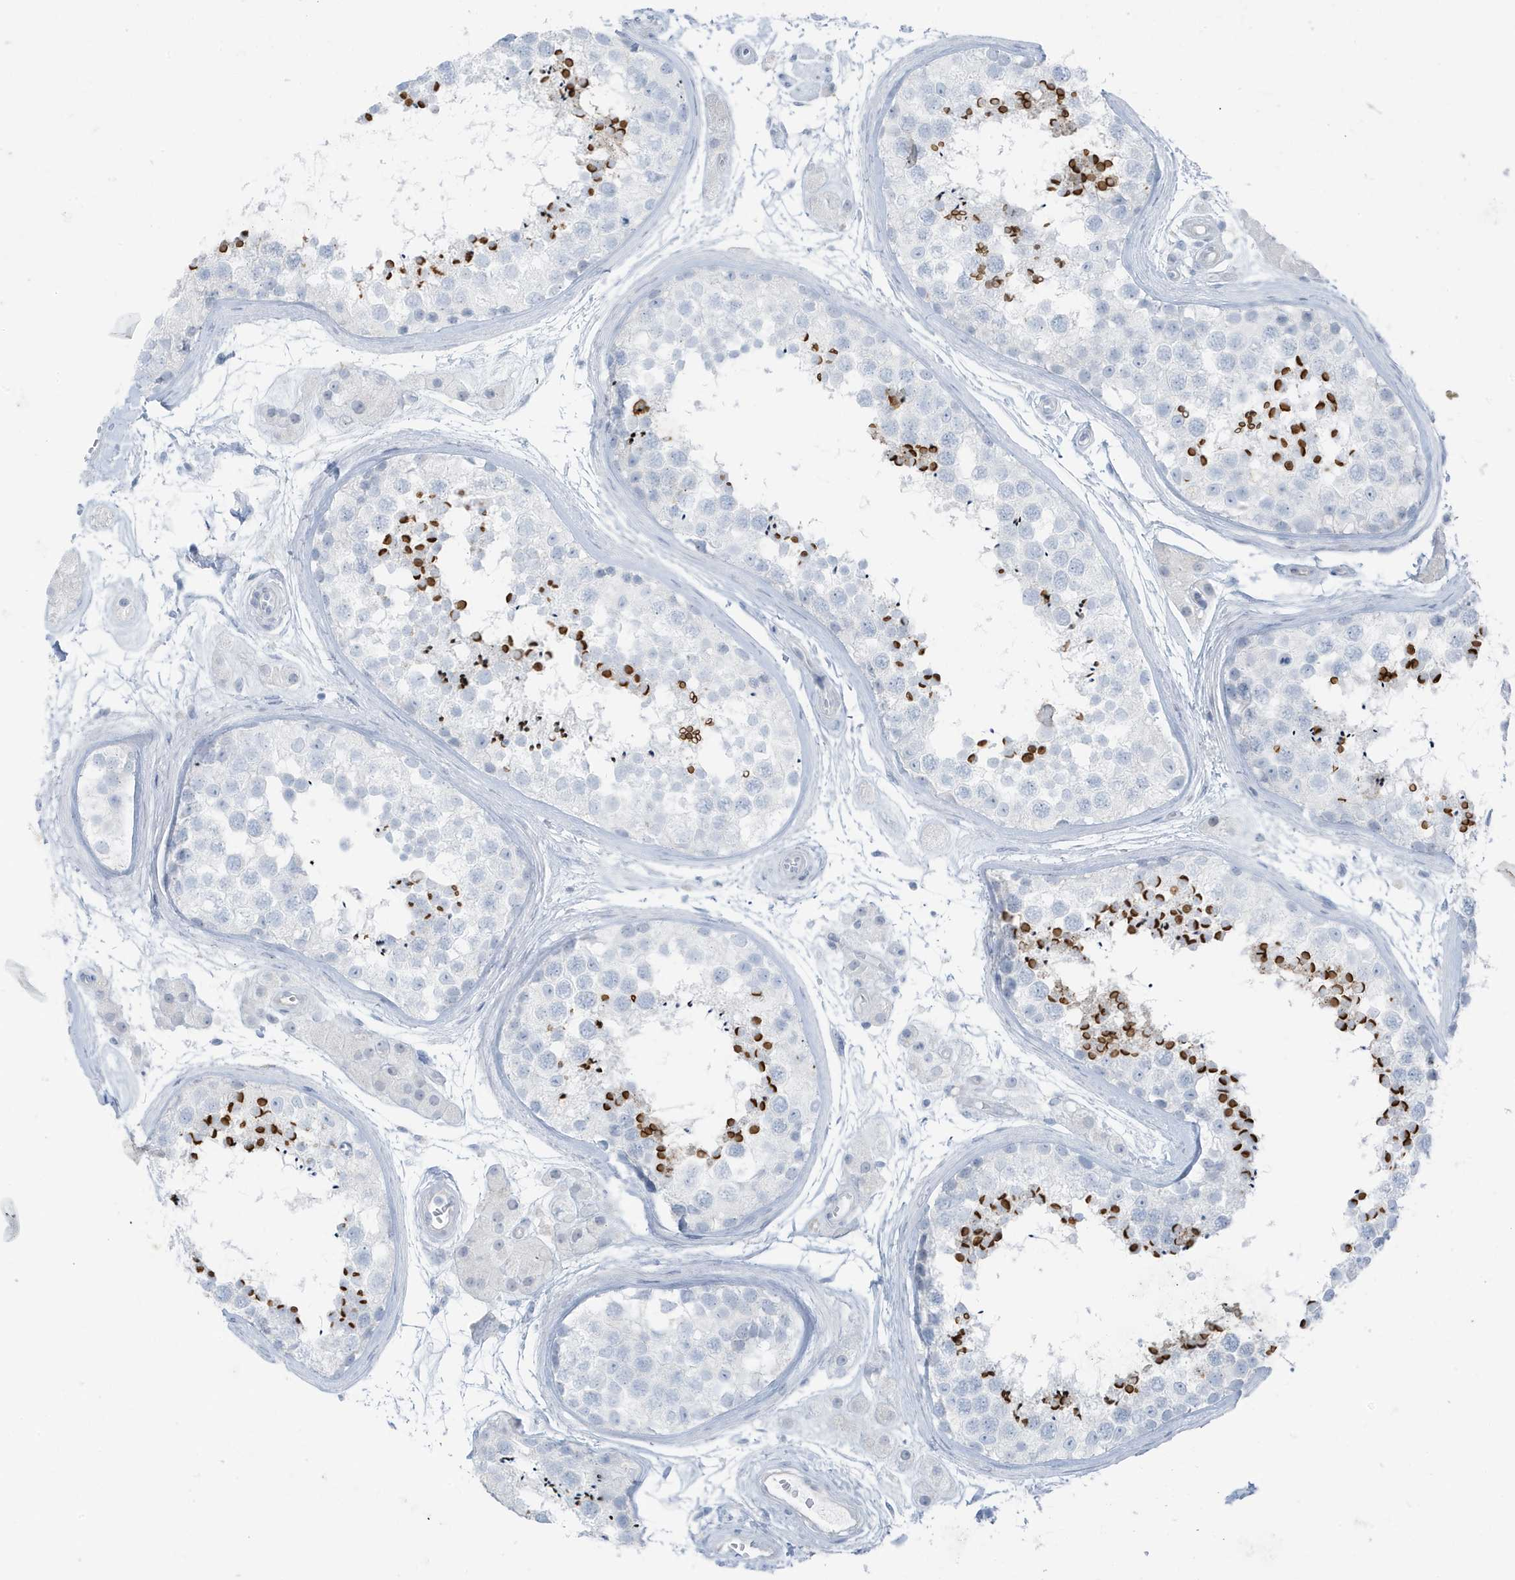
{"staining": {"intensity": "strong", "quantity": "<25%", "location": "cytoplasmic/membranous"}, "tissue": "testis", "cell_type": "Cells in seminiferous ducts", "image_type": "normal", "snomed": [{"axis": "morphology", "description": "Normal tissue, NOS"}, {"axis": "topography", "description": "Testis"}], "caption": "IHC of unremarkable testis demonstrates medium levels of strong cytoplasmic/membranous staining in about <25% of cells in seminiferous ducts.", "gene": "ZFP64", "patient": {"sex": "male", "age": 56}}